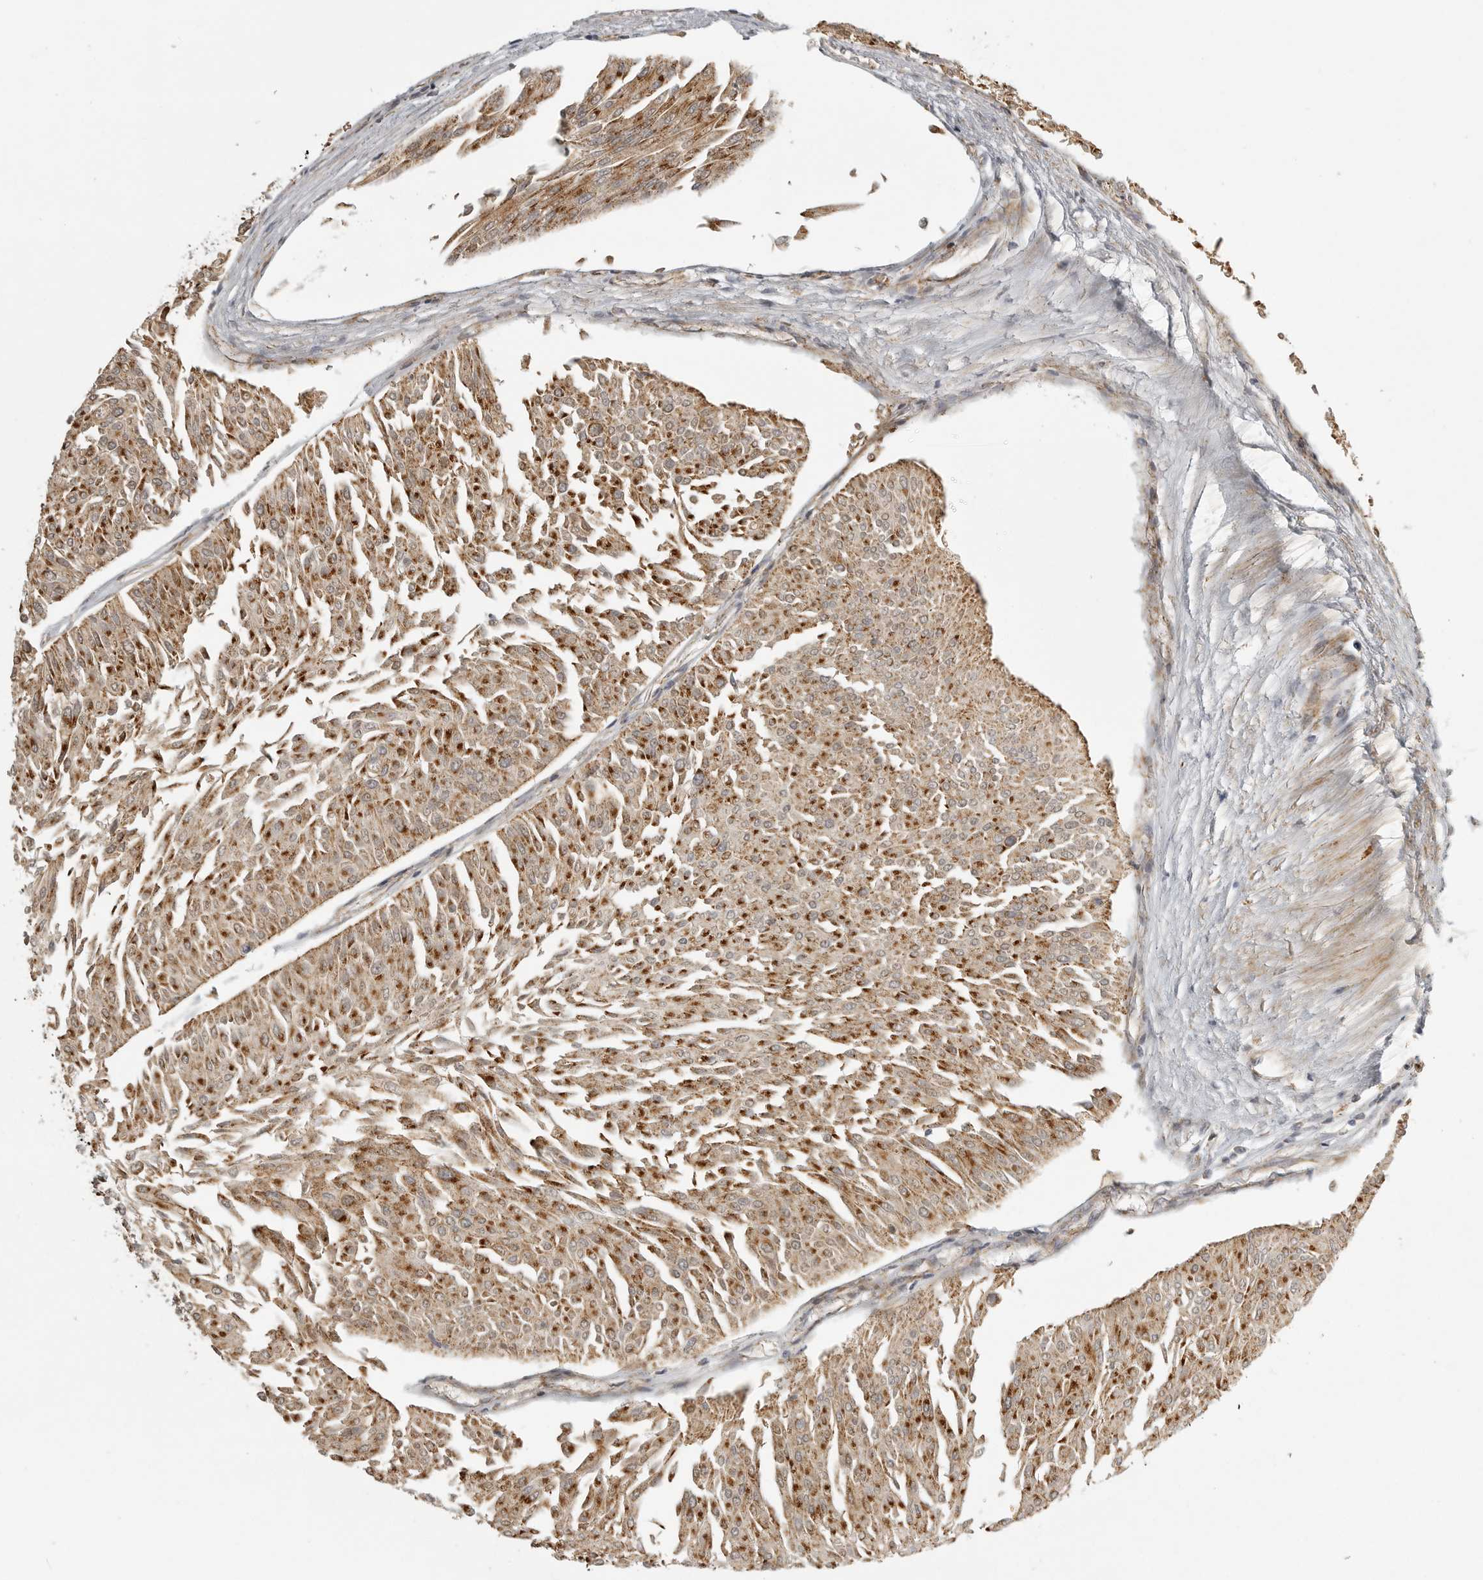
{"staining": {"intensity": "strong", "quantity": ">75%", "location": "cytoplasmic/membranous"}, "tissue": "urothelial cancer", "cell_type": "Tumor cells", "image_type": "cancer", "snomed": [{"axis": "morphology", "description": "Urothelial carcinoma, Low grade"}, {"axis": "topography", "description": "Urinary bladder"}], "caption": "Immunohistochemical staining of urothelial cancer displays strong cytoplasmic/membranous protein positivity in about >75% of tumor cells.", "gene": "NARS2", "patient": {"sex": "male", "age": 67}}